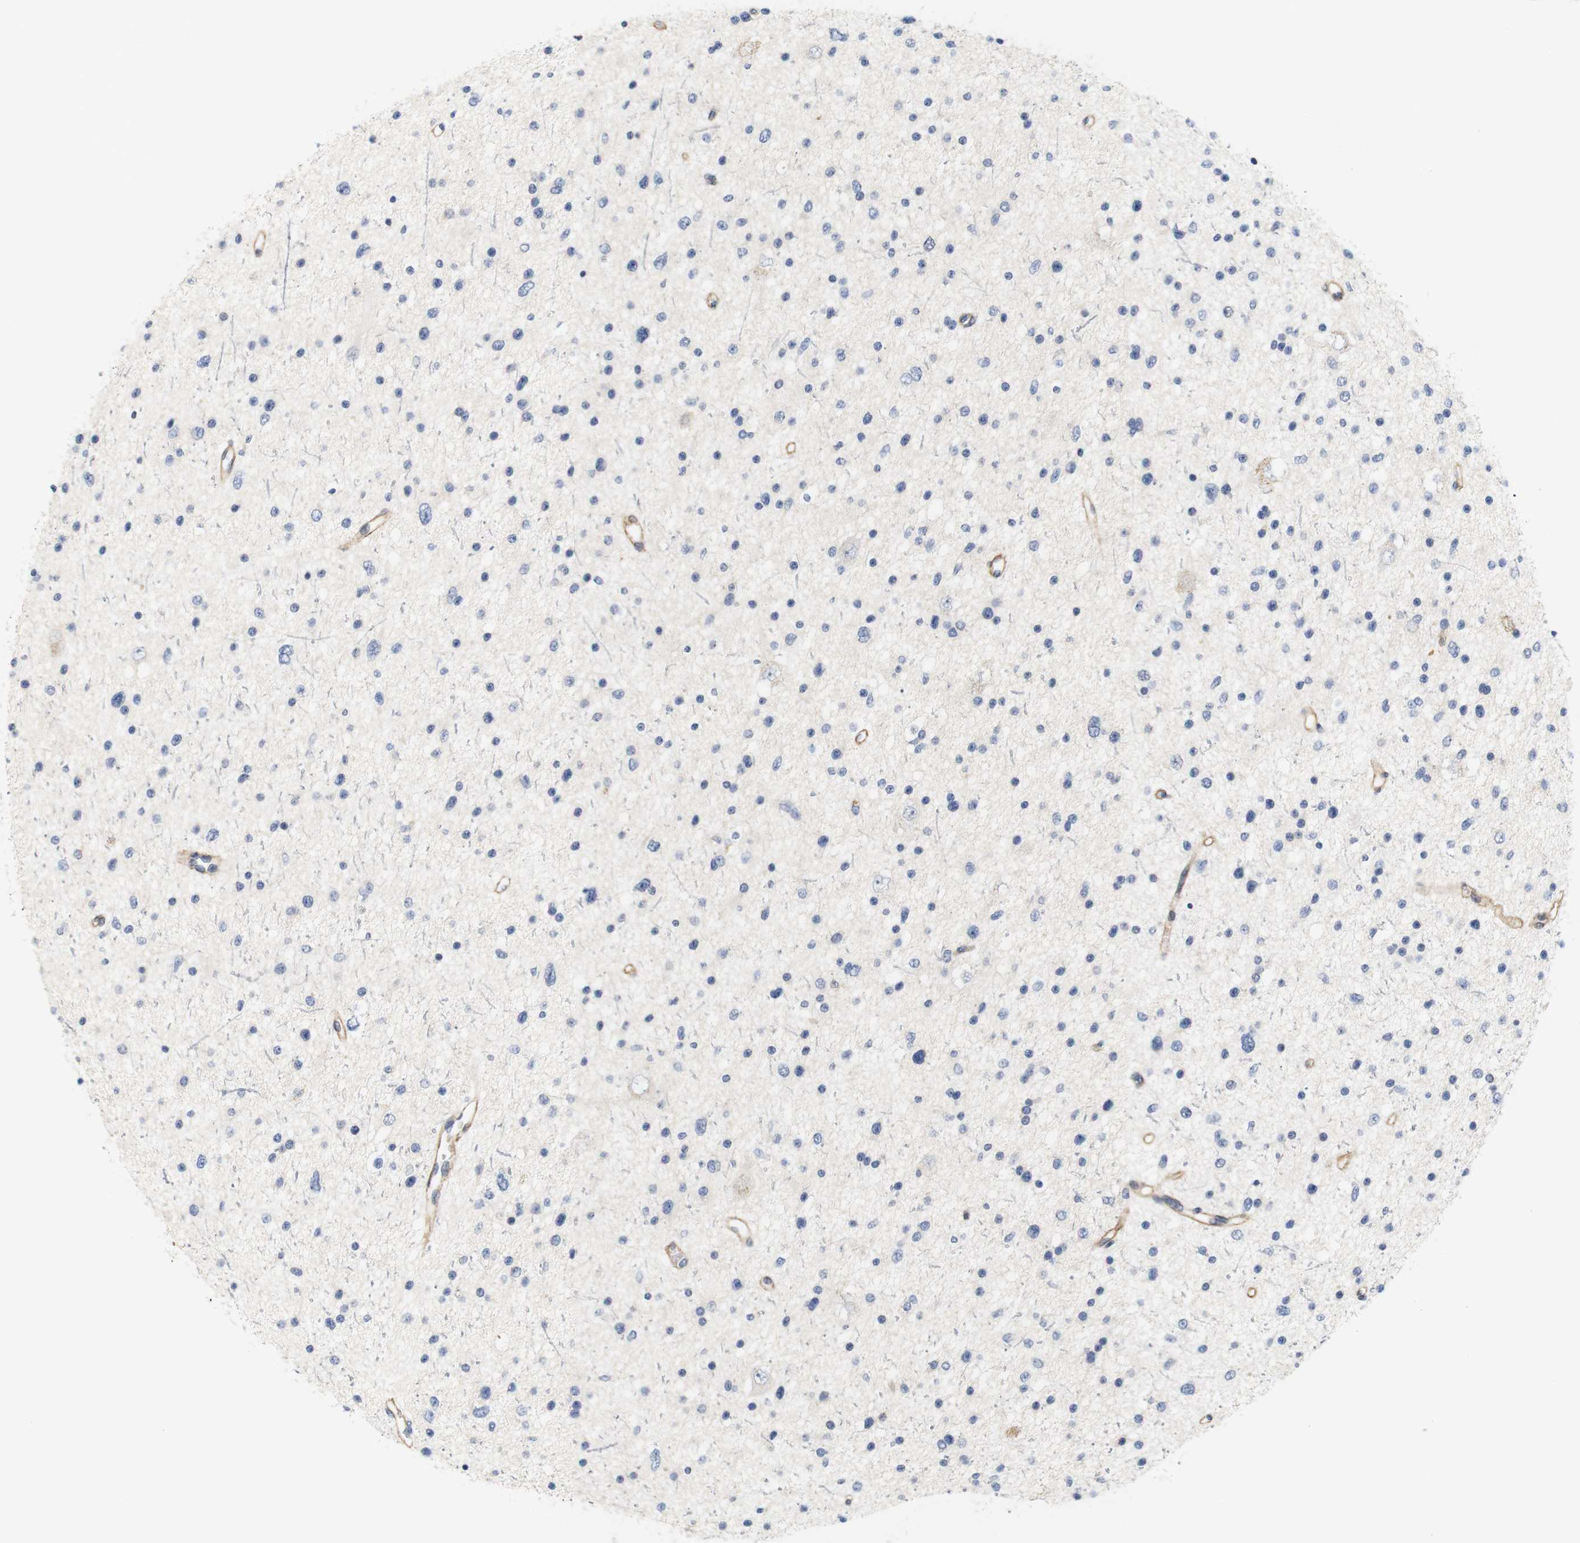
{"staining": {"intensity": "negative", "quantity": "none", "location": "none"}, "tissue": "glioma", "cell_type": "Tumor cells", "image_type": "cancer", "snomed": [{"axis": "morphology", "description": "Glioma, malignant, Low grade"}, {"axis": "topography", "description": "Brain"}], "caption": "The IHC histopathology image has no significant positivity in tumor cells of low-grade glioma (malignant) tissue.", "gene": "CYB561", "patient": {"sex": "female", "age": 37}}